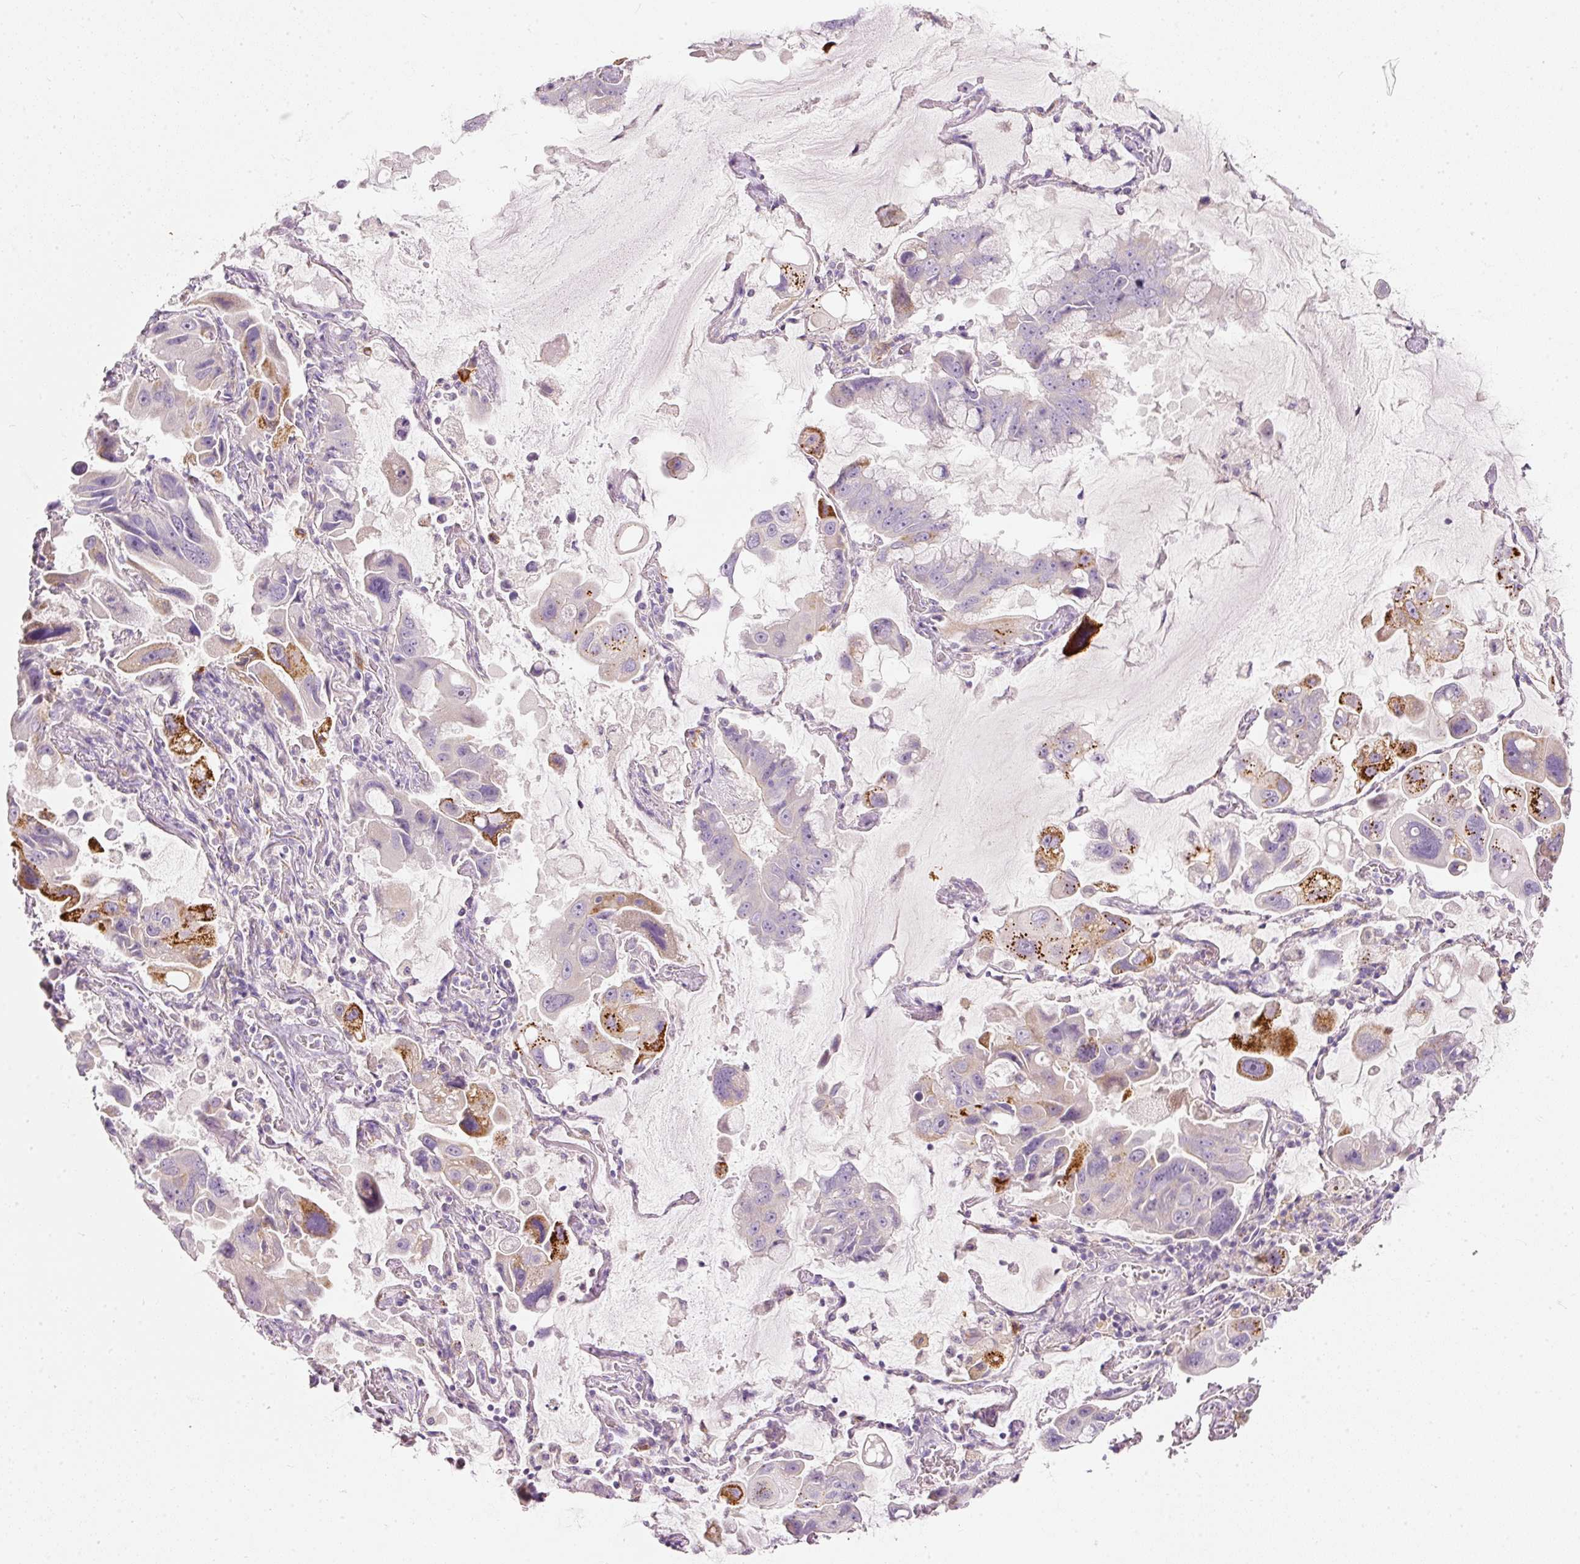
{"staining": {"intensity": "strong", "quantity": "<25%", "location": "cytoplasmic/membranous"}, "tissue": "lung cancer", "cell_type": "Tumor cells", "image_type": "cancer", "snomed": [{"axis": "morphology", "description": "Adenocarcinoma, NOS"}, {"axis": "topography", "description": "Lung"}], "caption": "IHC image of human lung cancer (adenocarcinoma) stained for a protein (brown), which exhibits medium levels of strong cytoplasmic/membranous staining in about <25% of tumor cells.", "gene": "MTHFD2", "patient": {"sex": "male", "age": 64}}